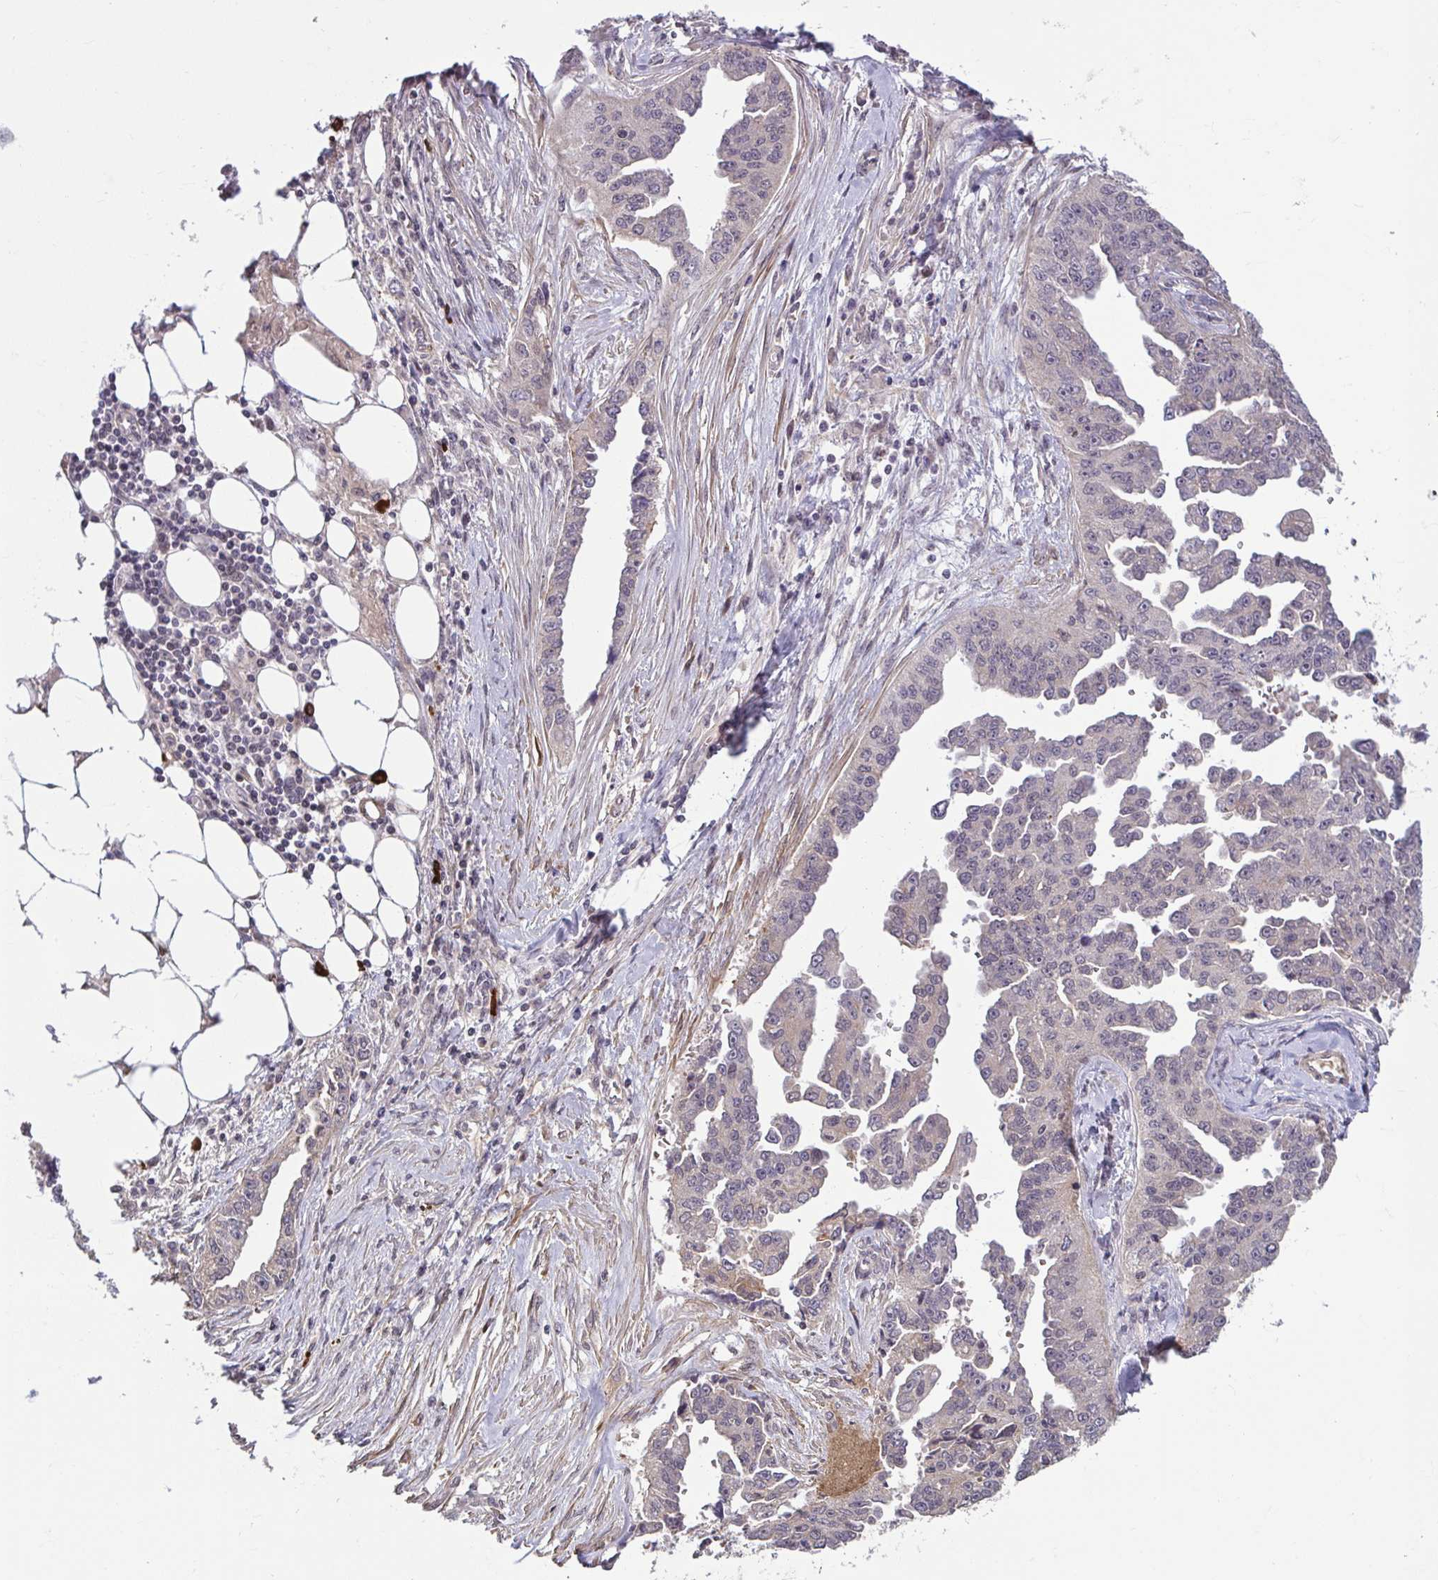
{"staining": {"intensity": "weak", "quantity": "25%-75%", "location": "nuclear"}, "tissue": "ovarian cancer", "cell_type": "Tumor cells", "image_type": "cancer", "snomed": [{"axis": "morphology", "description": "Cystadenocarcinoma, serous, NOS"}, {"axis": "topography", "description": "Ovary"}], "caption": "Ovarian serous cystadenocarcinoma stained with DAB (3,3'-diaminobenzidine) immunohistochemistry (IHC) demonstrates low levels of weak nuclear expression in about 25%-75% of tumor cells. (IHC, brightfield microscopy, high magnification).", "gene": "ZSCAN9", "patient": {"sex": "female", "age": 75}}